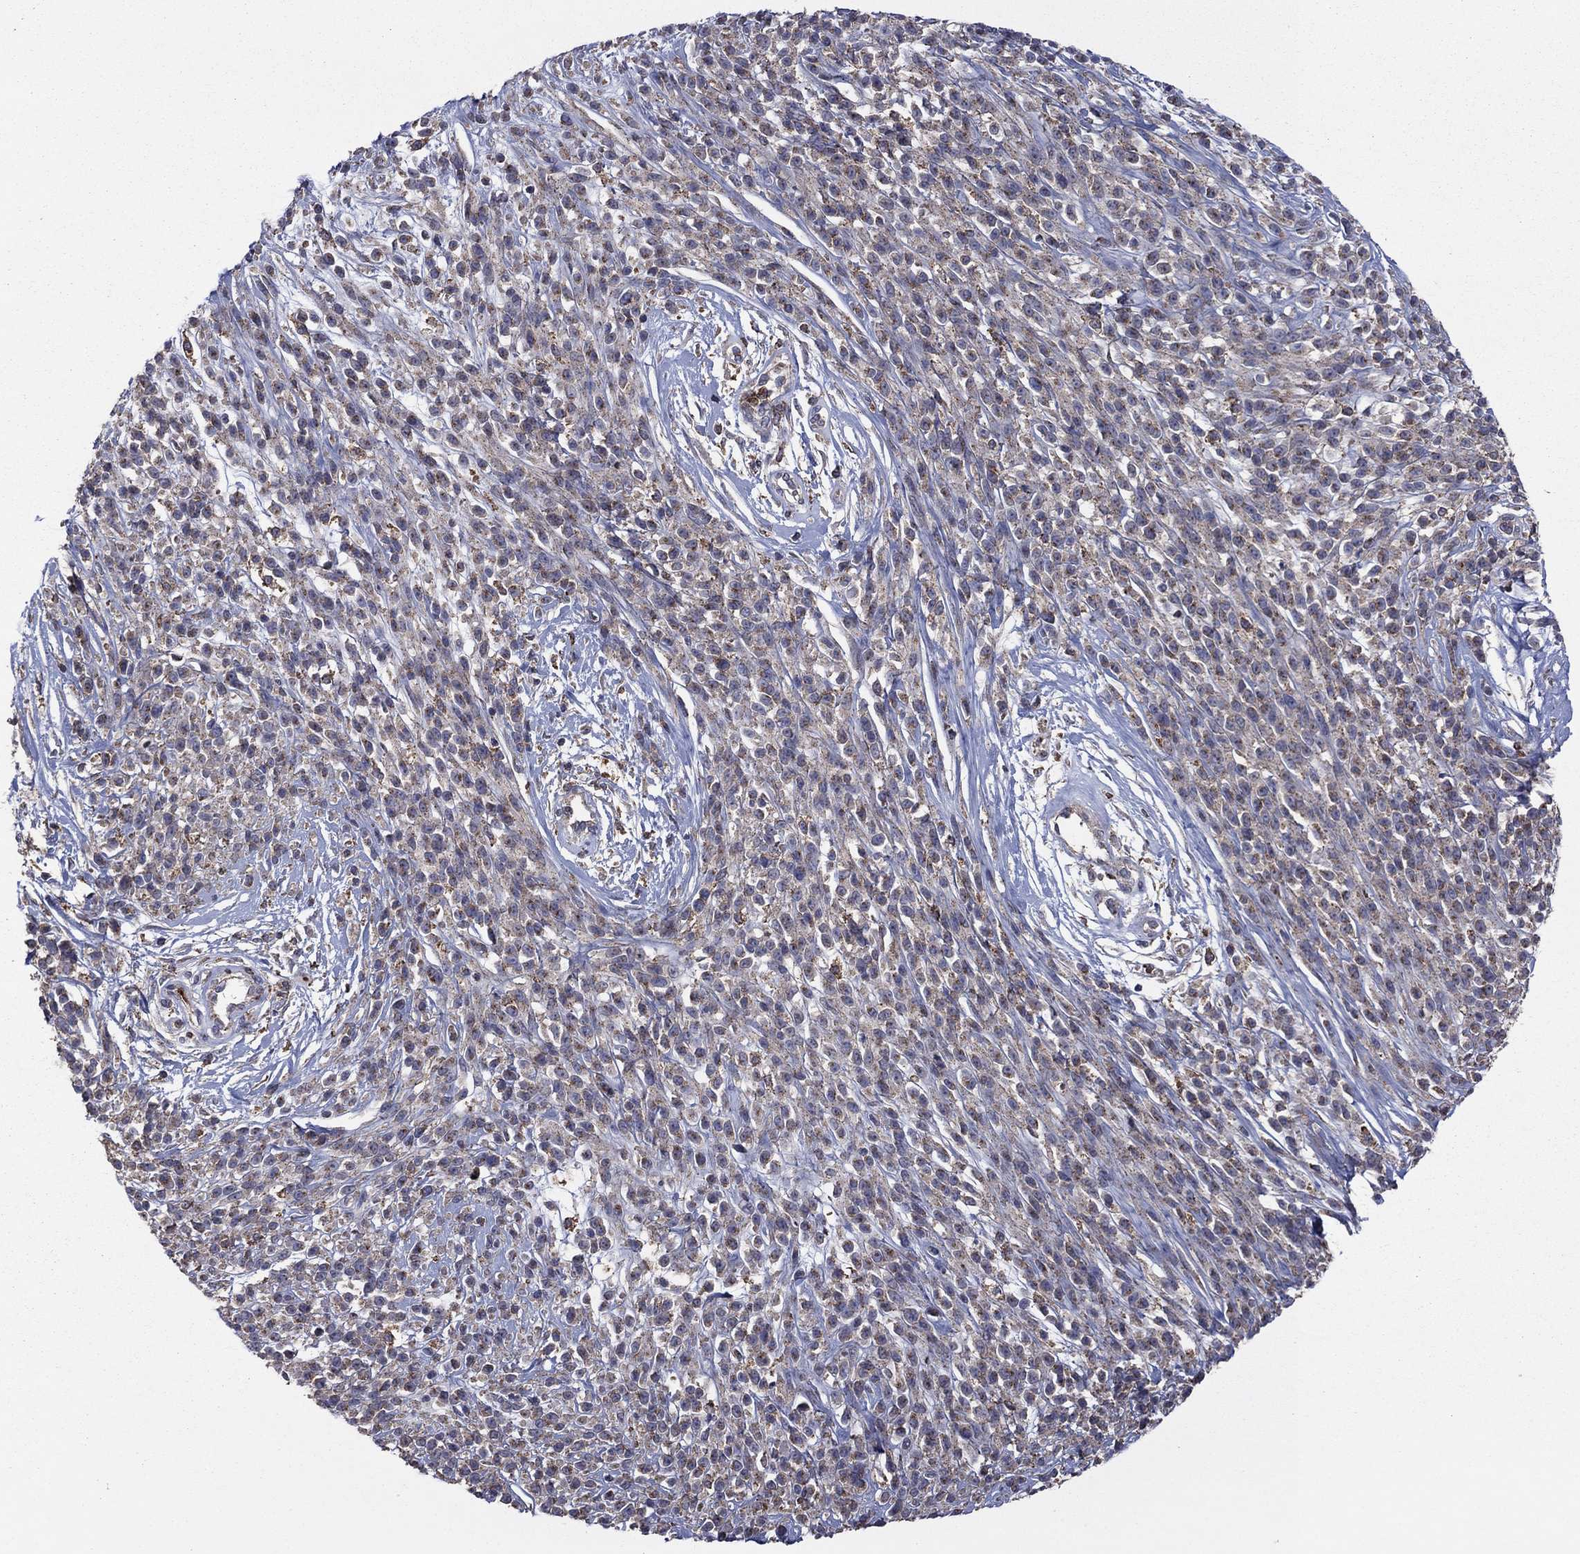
{"staining": {"intensity": "weak", "quantity": "25%-75%", "location": "cytoplasmic/membranous"}, "tissue": "melanoma", "cell_type": "Tumor cells", "image_type": "cancer", "snomed": [{"axis": "morphology", "description": "Malignant melanoma, NOS"}, {"axis": "topography", "description": "Skin"}, {"axis": "topography", "description": "Skin of trunk"}], "caption": "Immunohistochemical staining of malignant melanoma demonstrates low levels of weak cytoplasmic/membranous protein positivity in approximately 25%-75% of tumor cells.", "gene": "MEA1", "patient": {"sex": "male", "age": 74}}